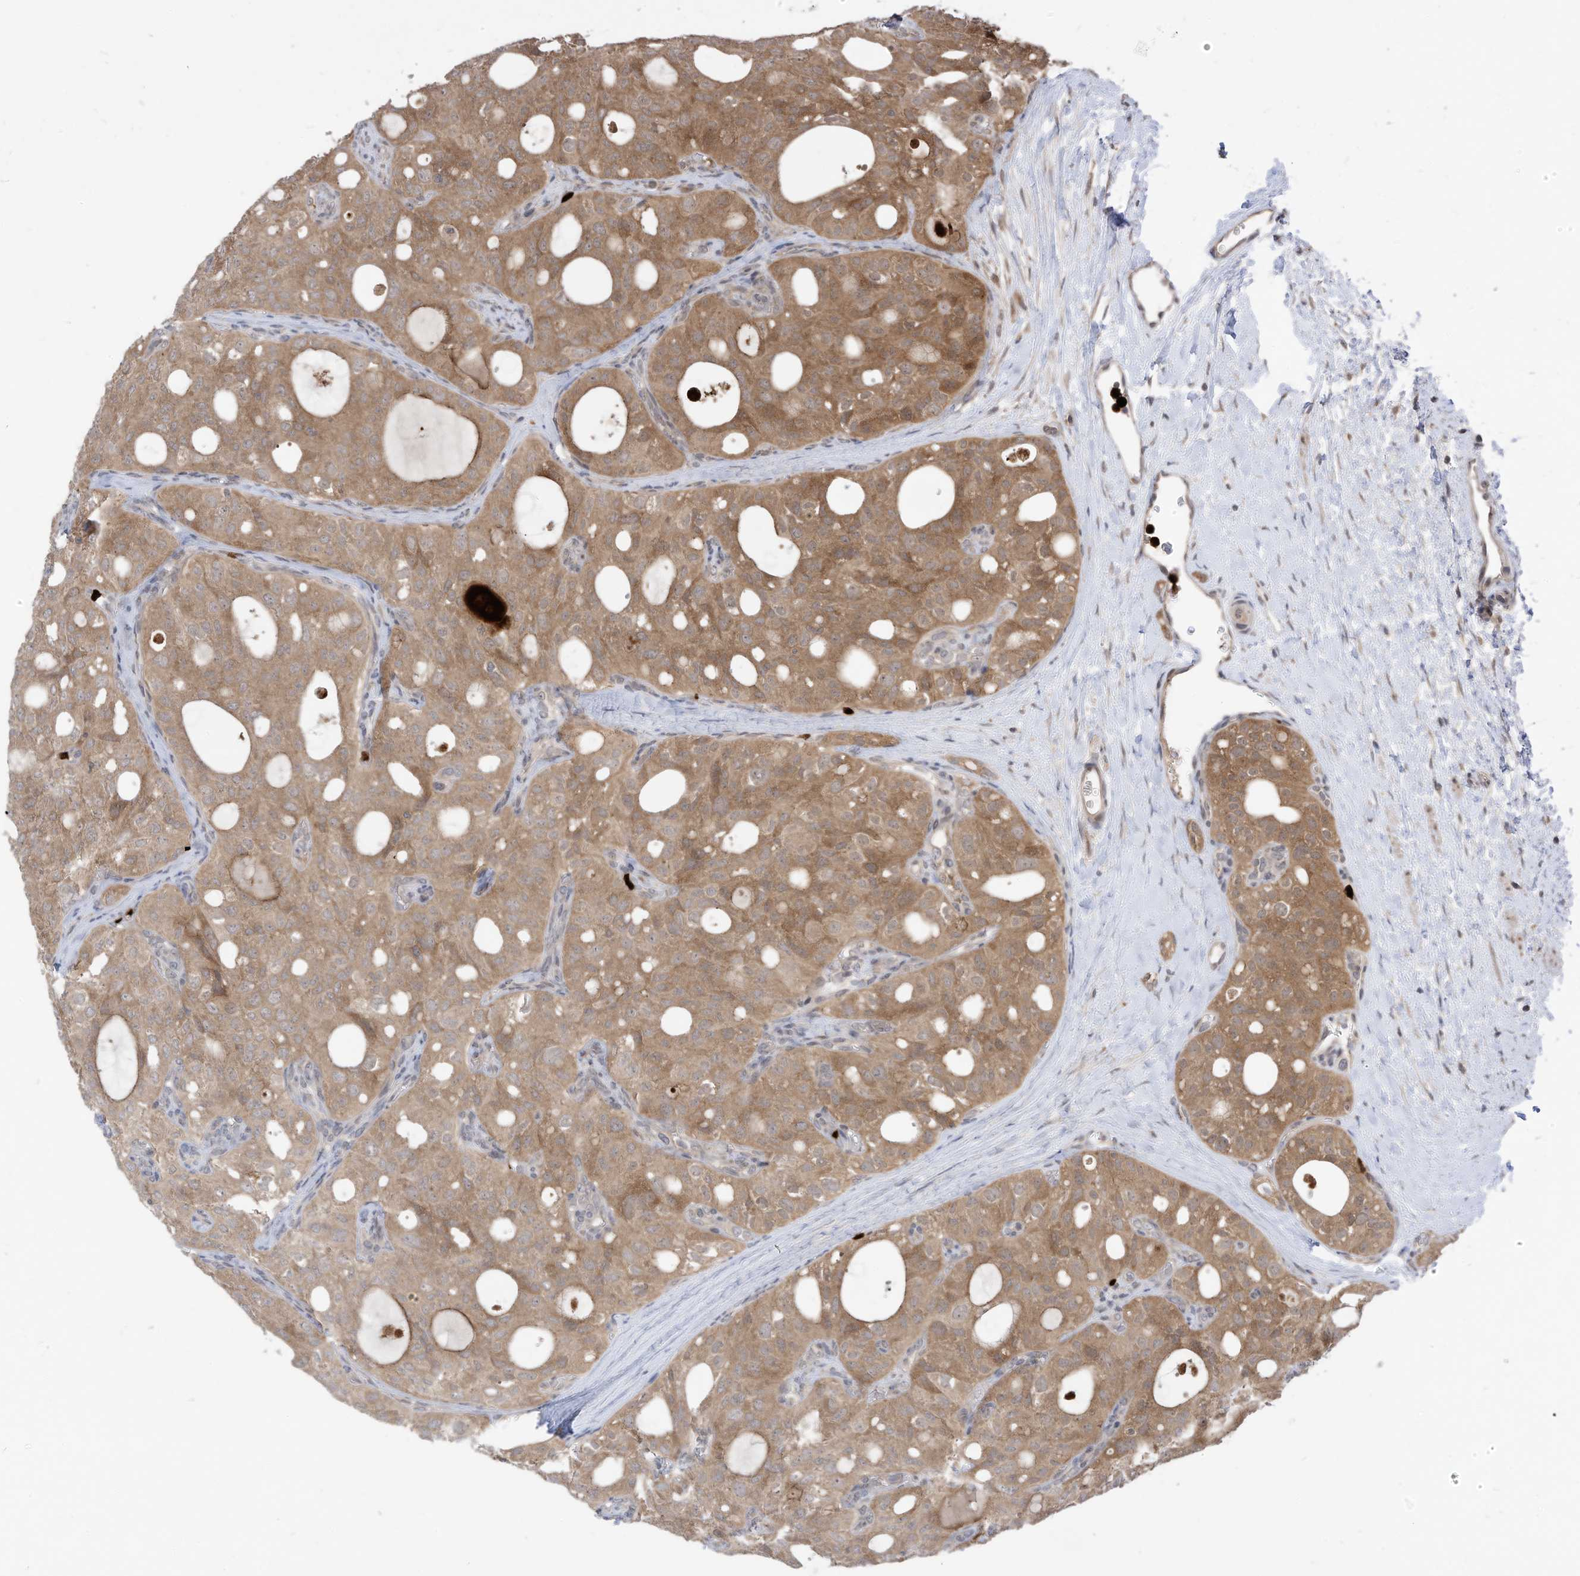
{"staining": {"intensity": "moderate", "quantity": "25%-75%", "location": "cytoplasmic/membranous"}, "tissue": "thyroid cancer", "cell_type": "Tumor cells", "image_type": "cancer", "snomed": [{"axis": "morphology", "description": "Follicular adenoma carcinoma, NOS"}, {"axis": "topography", "description": "Thyroid gland"}], "caption": "Moderate cytoplasmic/membranous protein expression is identified in about 25%-75% of tumor cells in thyroid cancer (follicular adenoma carcinoma).", "gene": "CNKSR1", "patient": {"sex": "male", "age": 75}}